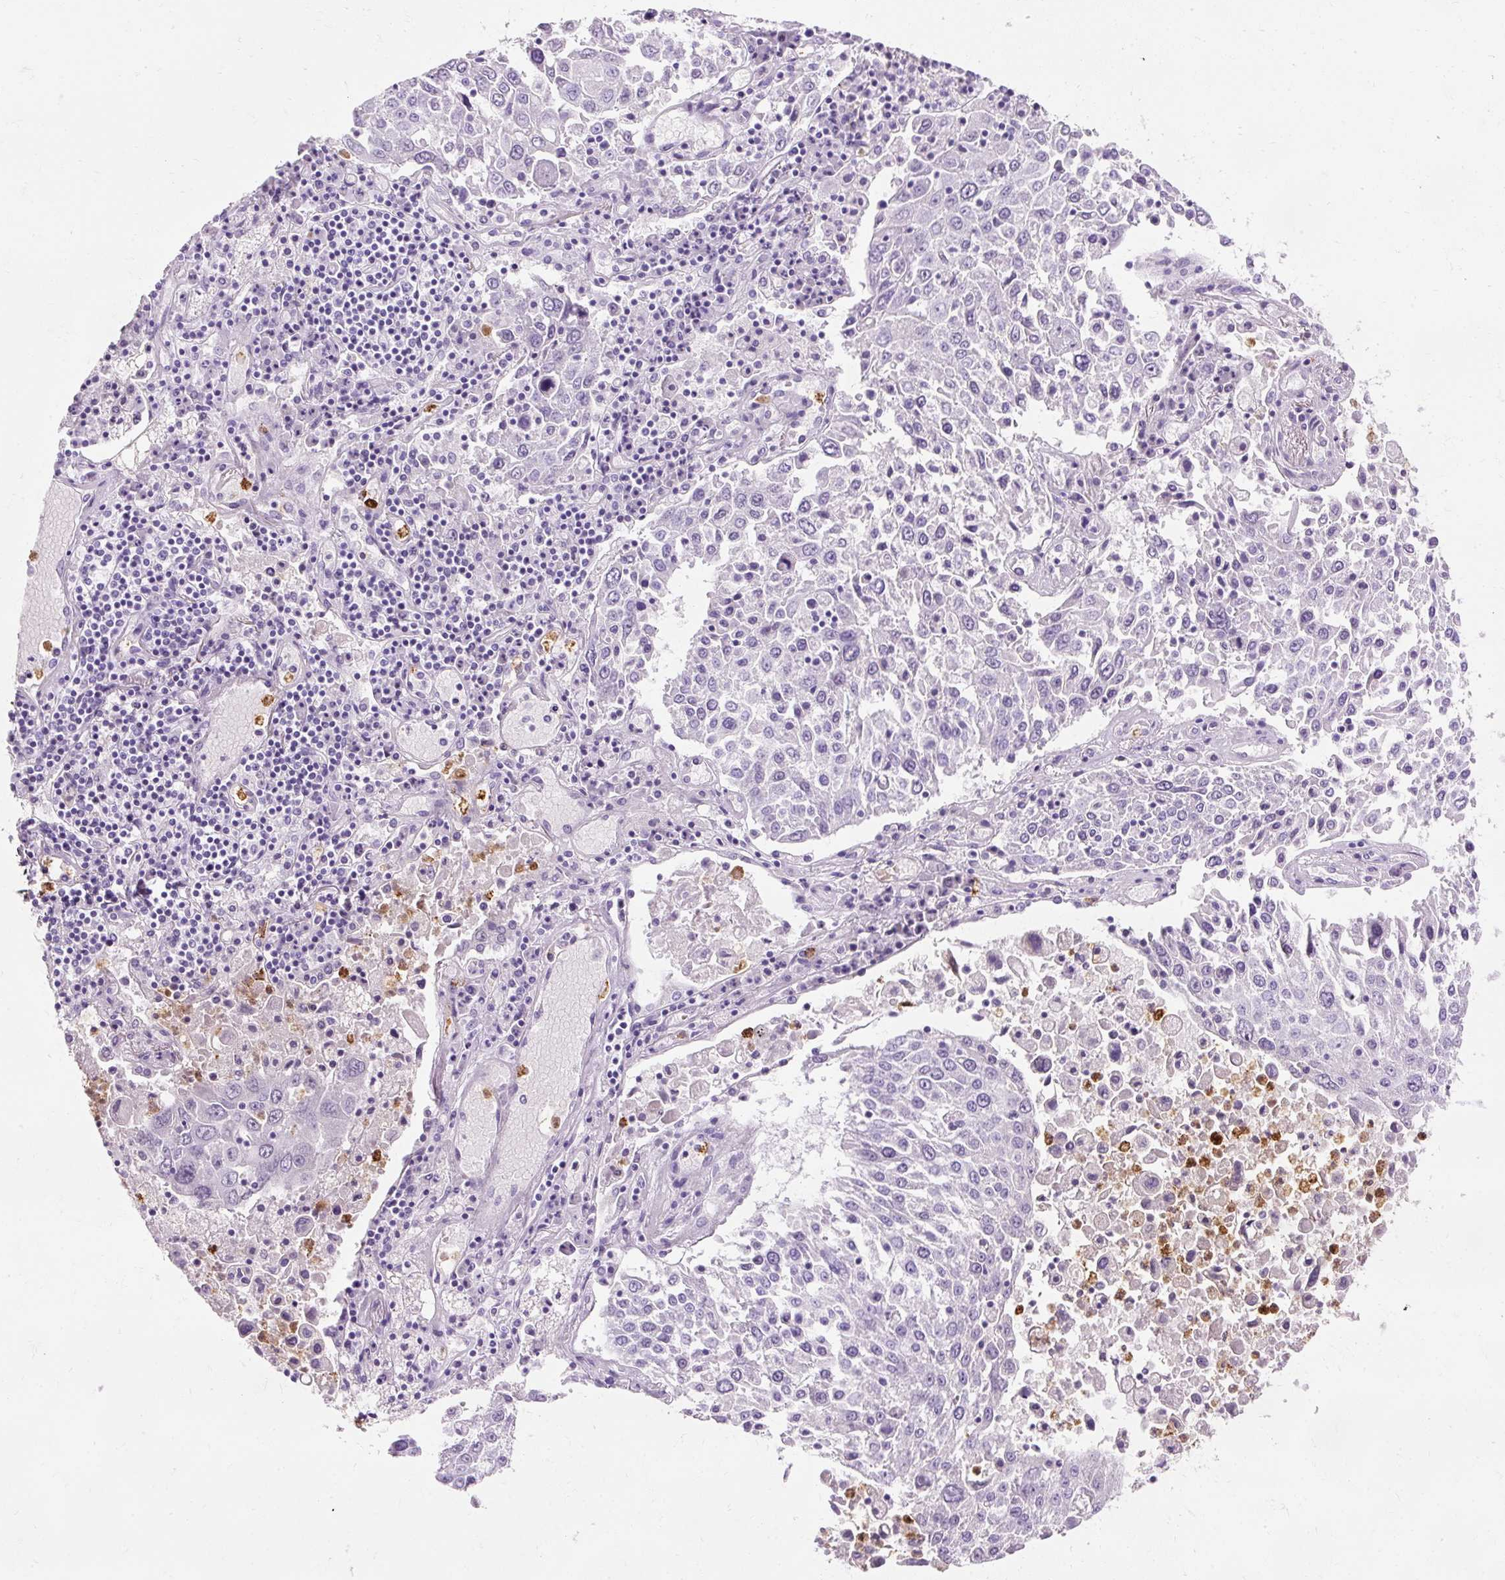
{"staining": {"intensity": "negative", "quantity": "none", "location": "none"}, "tissue": "lung cancer", "cell_type": "Tumor cells", "image_type": "cancer", "snomed": [{"axis": "morphology", "description": "Squamous cell carcinoma, NOS"}, {"axis": "topography", "description": "Lung"}], "caption": "Immunohistochemistry histopathology image of neoplastic tissue: lung squamous cell carcinoma stained with DAB exhibits no significant protein positivity in tumor cells.", "gene": "DEFA1", "patient": {"sex": "male", "age": 65}}